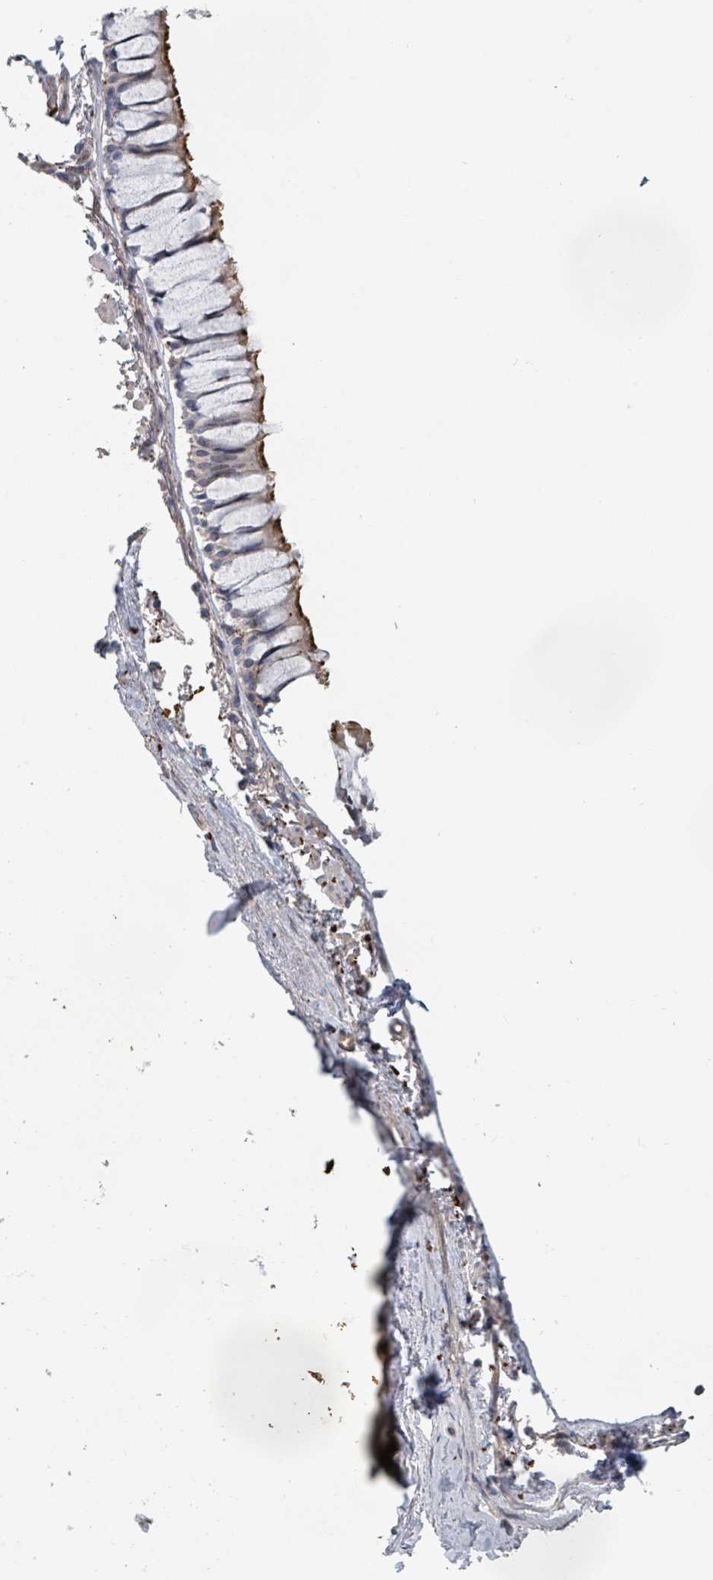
{"staining": {"intensity": "strong", "quantity": "25%-75%", "location": "cytoplasmic/membranous"}, "tissue": "bronchus", "cell_type": "Respiratory epithelial cells", "image_type": "normal", "snomed": [{"axis": "morphology", "description": "Normal tissue, NOS"}, {"axis": "topography", "description": "Bronchus"}], "caption": "A high-resolution image shows immunohistochemistry (IHC) staining of normal bronchus, which displays strong cytoplasmic/membranous expression in about 25%-75% of respiratory epithelial cells.", "gene": "PLAUR", "patient": {"sex": "male", "age": 70}}